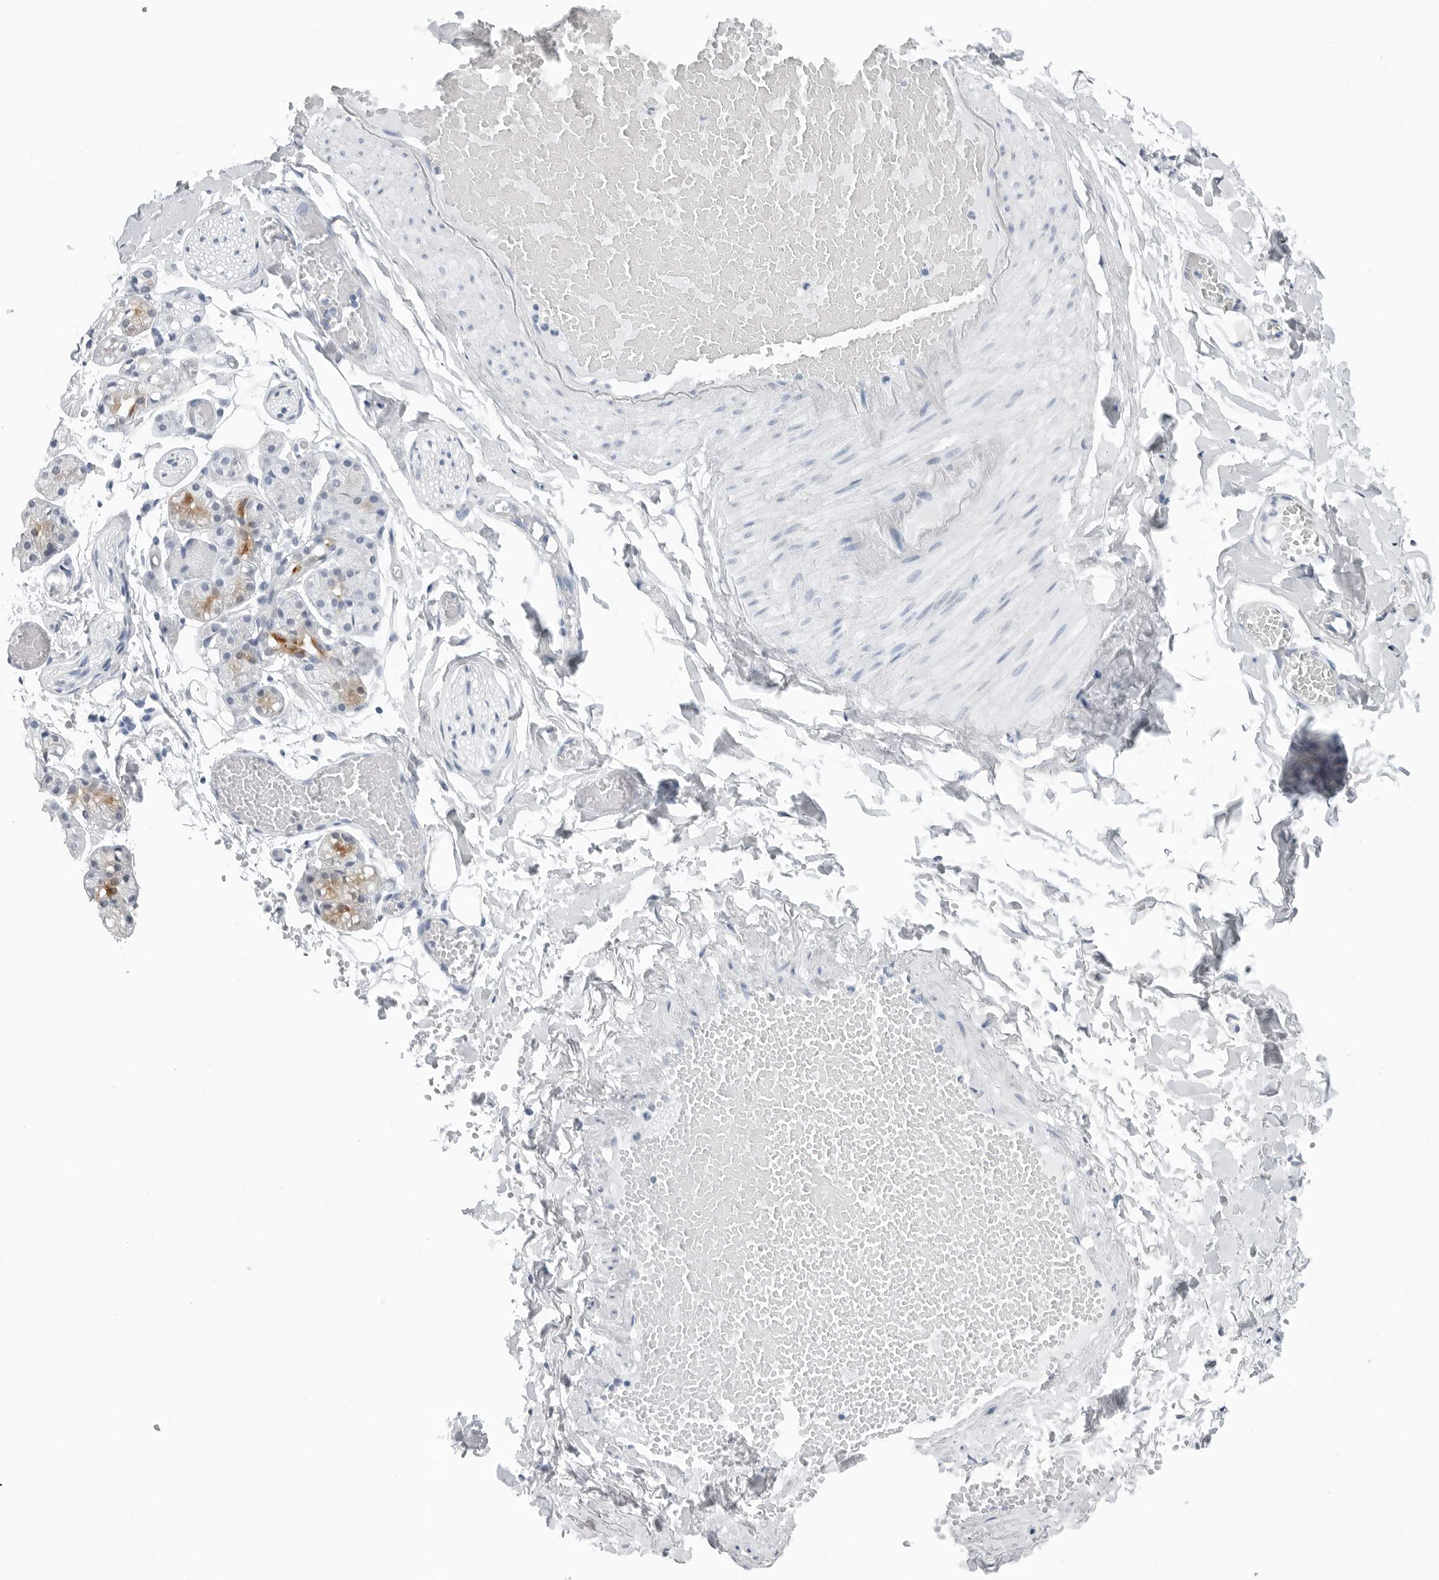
{"staining": {"intensity": "moderate", "quantity": "<25%", "location": "cytoplasmic/membranous"}, "tissue": "salivary gland", "cell_type": "Glandular cells", "image_type": "normal", "snomed": [{"axis": "morphology", "description": "Normal tissue, NOS"}, {"axis": "topography", "description": "Salivary gland"}], "caption": "Benign salivary gland shows moderate cytoplasmic/membranous staining in about <25% of glandular cells, visualized by immunohistochemistry. Using DAB (brown) and hematoxylin (blue) stains, captured at high magnification using brightfield microscopy.", "gene": "SLPI", "patient": {"sex": "male", "age": 63}}